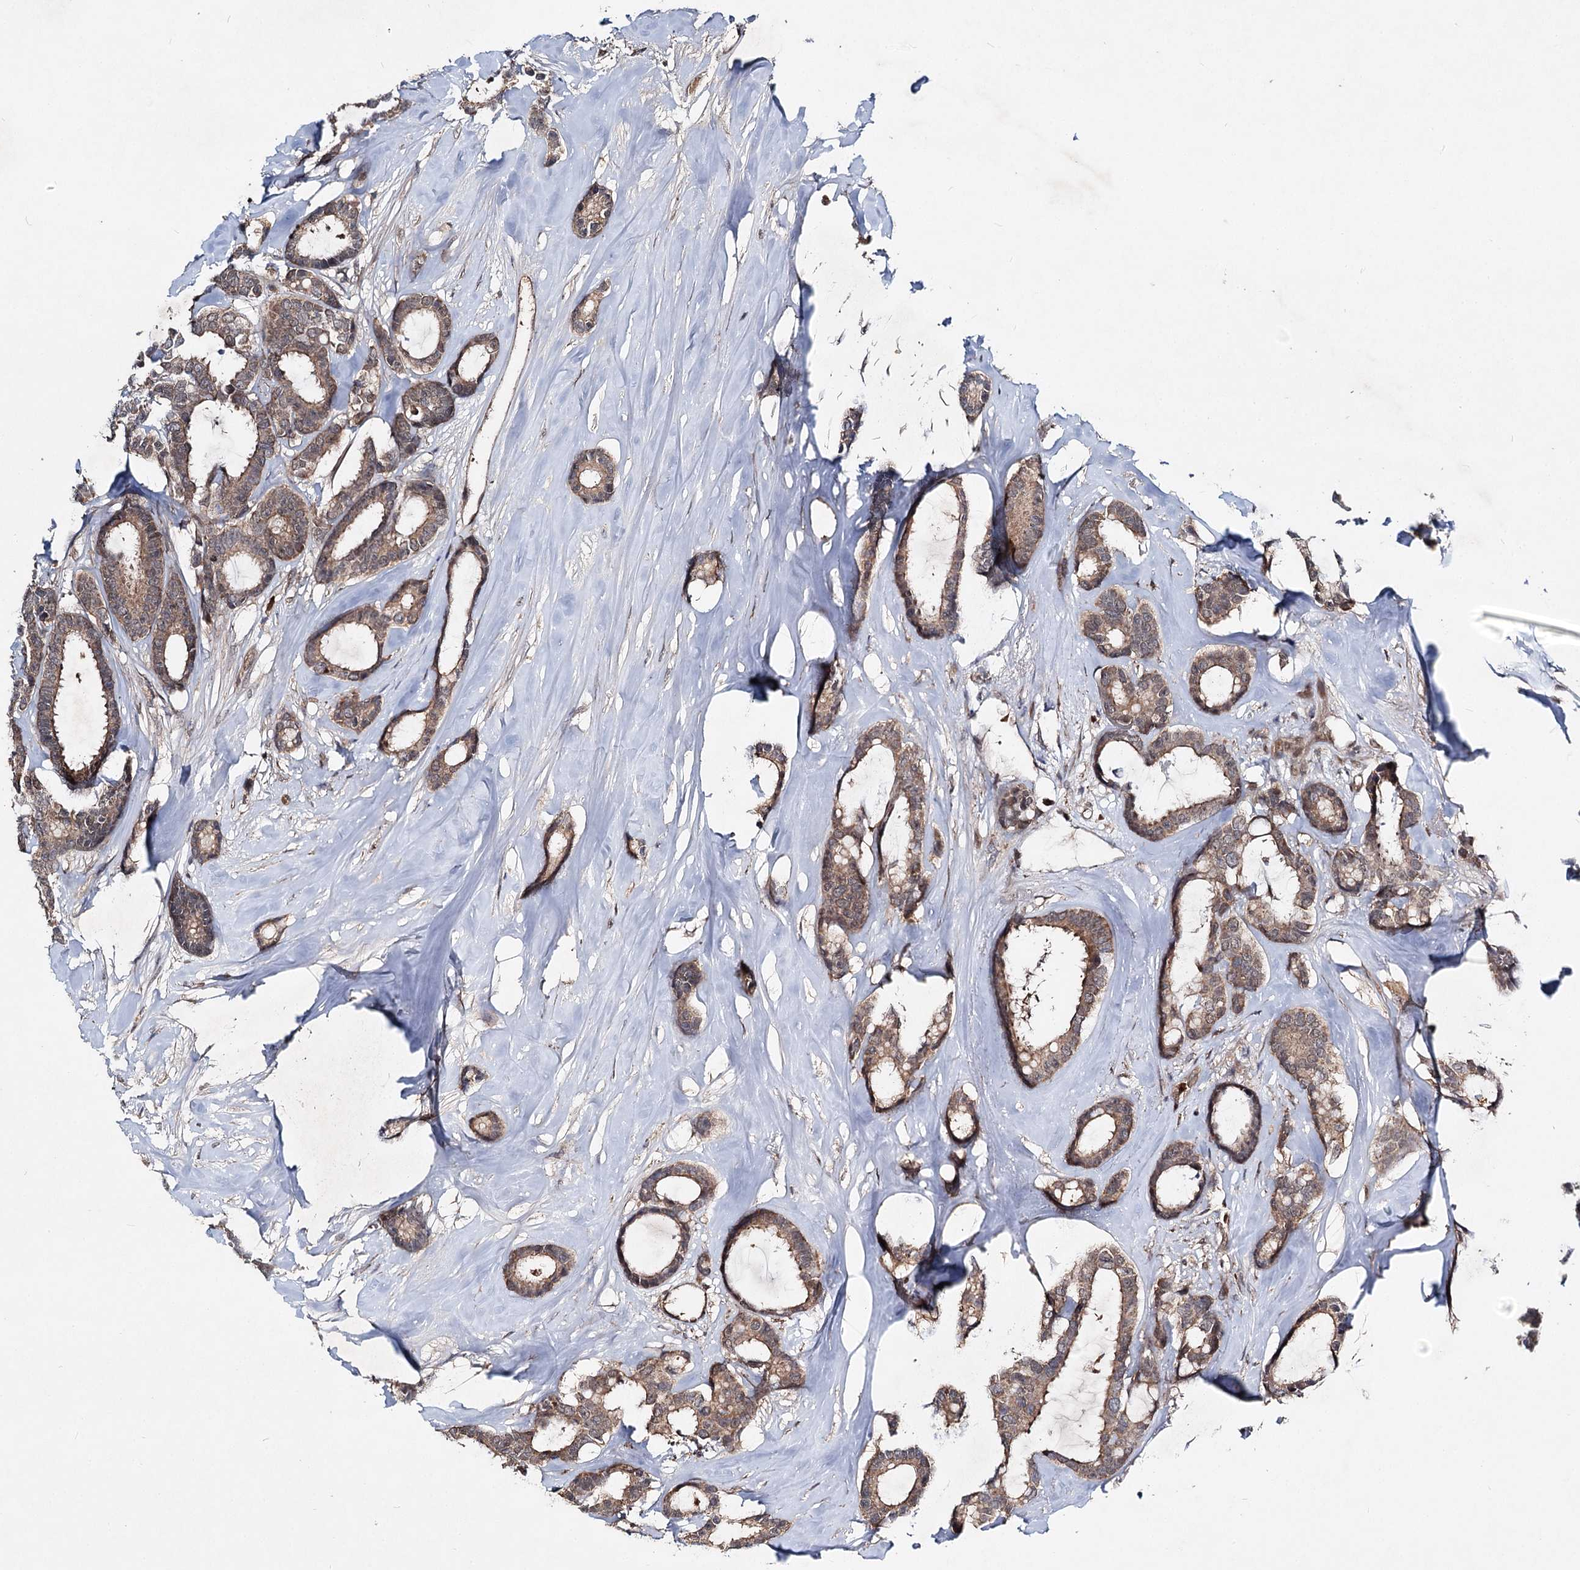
{"staining": {"intensity": "moderate", "quantity": ">75%", "location": "cytoplasmic/membranous"}, "tissue": "breast cancer", "cell_type": "Tumor cells", "image_type": "cancer", "snomed": [{"axis": "morphology", "description": "Duct carcinoma"}, {"axis": "topography", "description": "Breast"}], "caption": "Immunohistochemistry (IHC) (DAB) staining of human infiltrating ductal carcinoma (breast) demonstrates moderate cytoplasmic/membranous protein expression in about >75% of tumor cells.", "gene": "MSANTD2", "patient": {"sex": "female", "age": 87}}